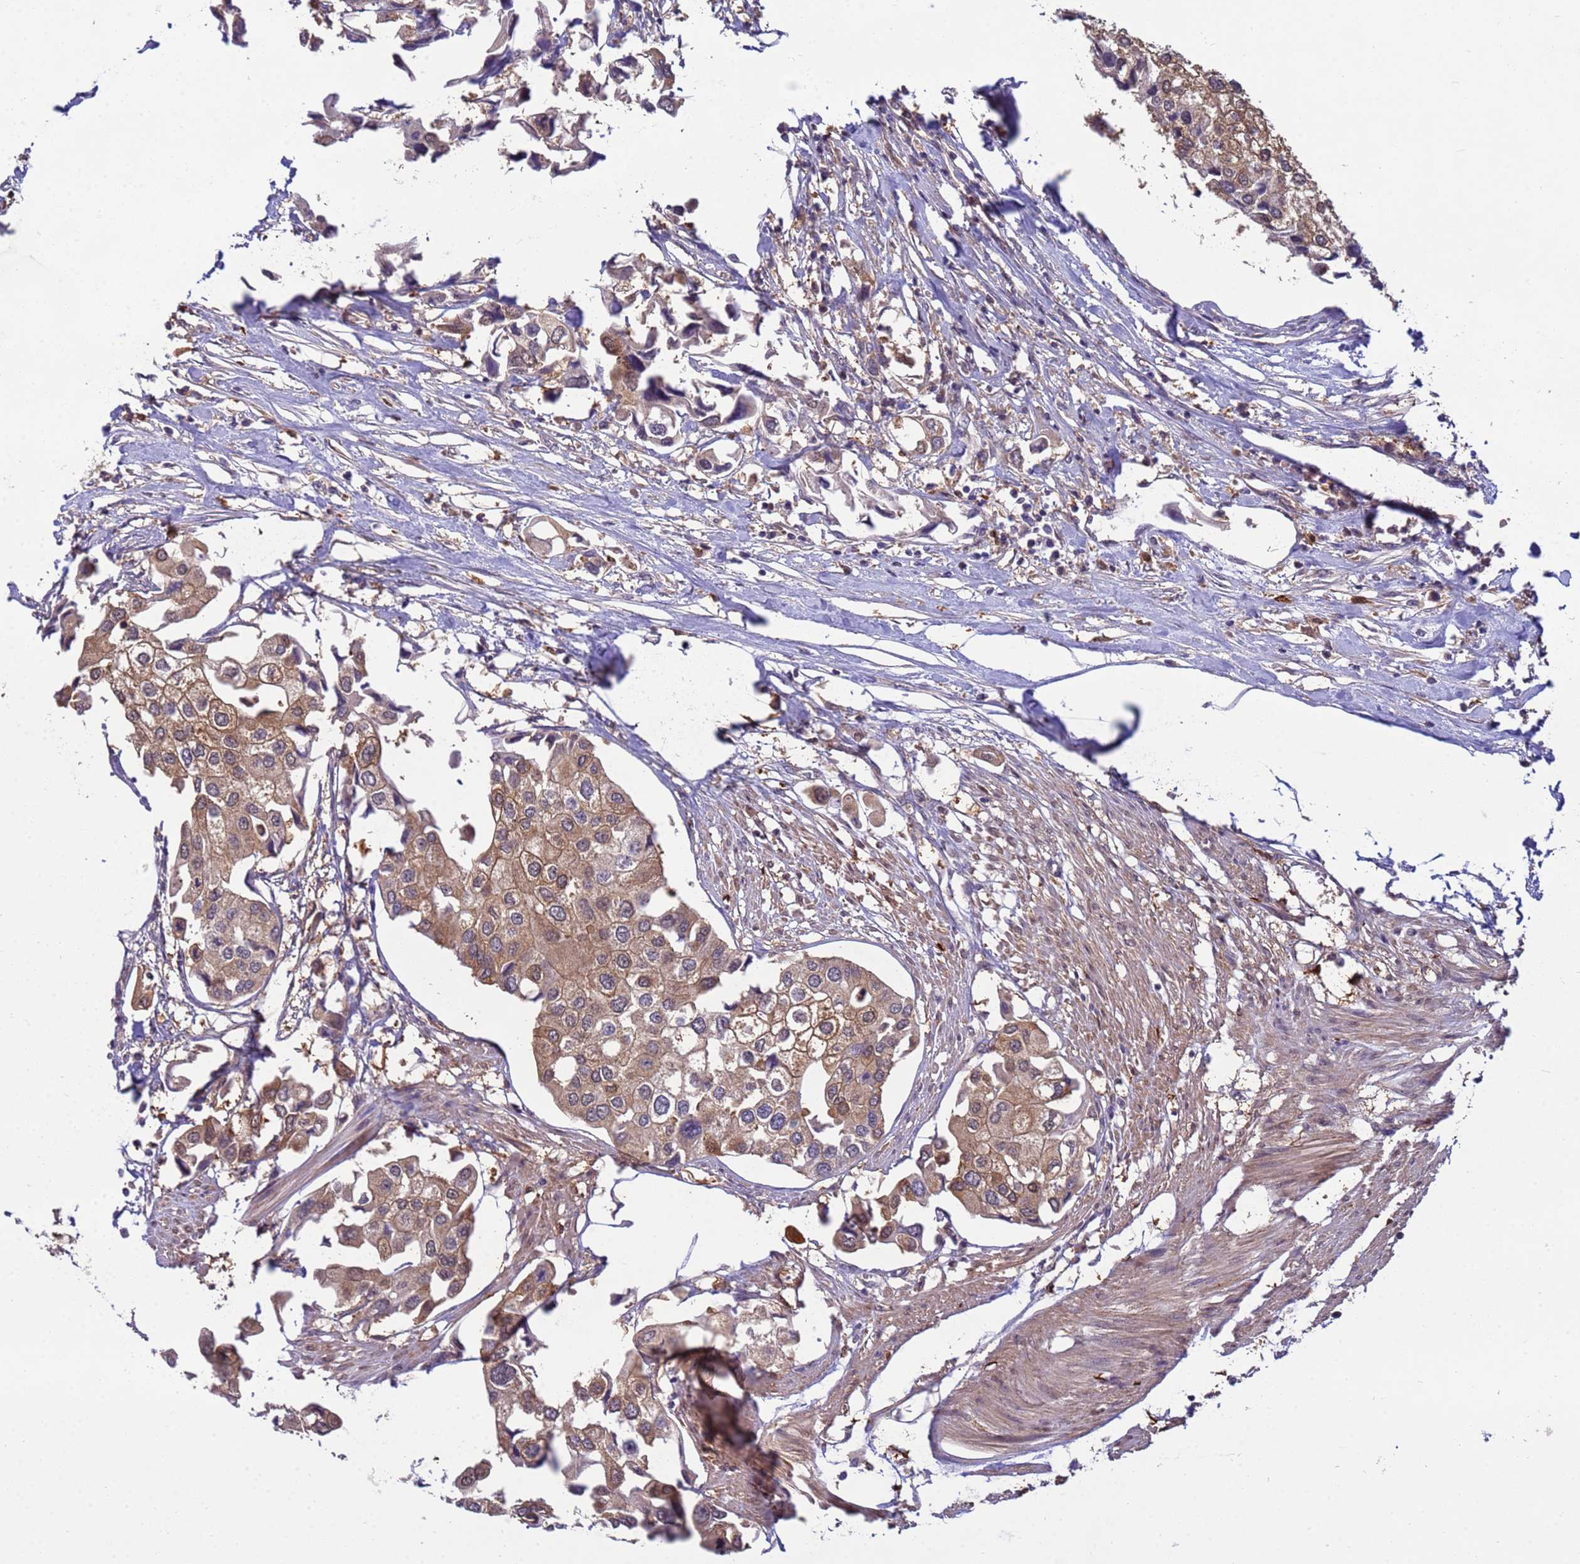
{"staining": {"intensity": "moderate", "quantity": ">75%", "location": "cytoplasmic/membranous"}, "tissue": "urothelial cancer", "cell_type": "Tumor cells", "image_type": "cancer", "snomed": [{"axis": "morphology", "description": "Urothelial carcinoma, High grade"}, {"axis": "topography", "description": "Urinary bladder"}], "caption": "Immunohistochemical staining of urothelial cancer displays moderate cytoplasmic/membranous protein staining in about >75% of tumor cells.", "gene": "NPEPPS", "patient": {"sex": "male", "age": 64}}